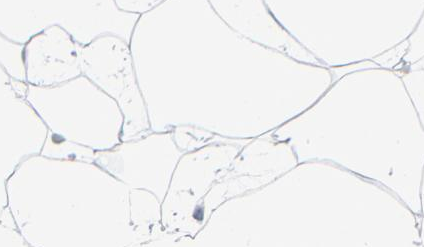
{"staining": {"intensity": "negative", "quantity": "none", "location": "none"}, "tissue": "adipose tissue", "cell_type": "Adipocytes", "image_type": "normal", "snomed": [{"axis": "morphology", "description": "Normal tissue, NOS"}, {"axis": "morphology", "description": "Duct carcinoma"}, {"axis": "topography", "description": "Breast"}, {"axis": "topography", "description": "Adipose tissue"}], "caption": "IHC histopathology image of normal adipose tissue stained for a protein (brown), which displays no staining in adipocytes.", "gene": "GPX2", "patient": {"sex": "female", "age": 37}}